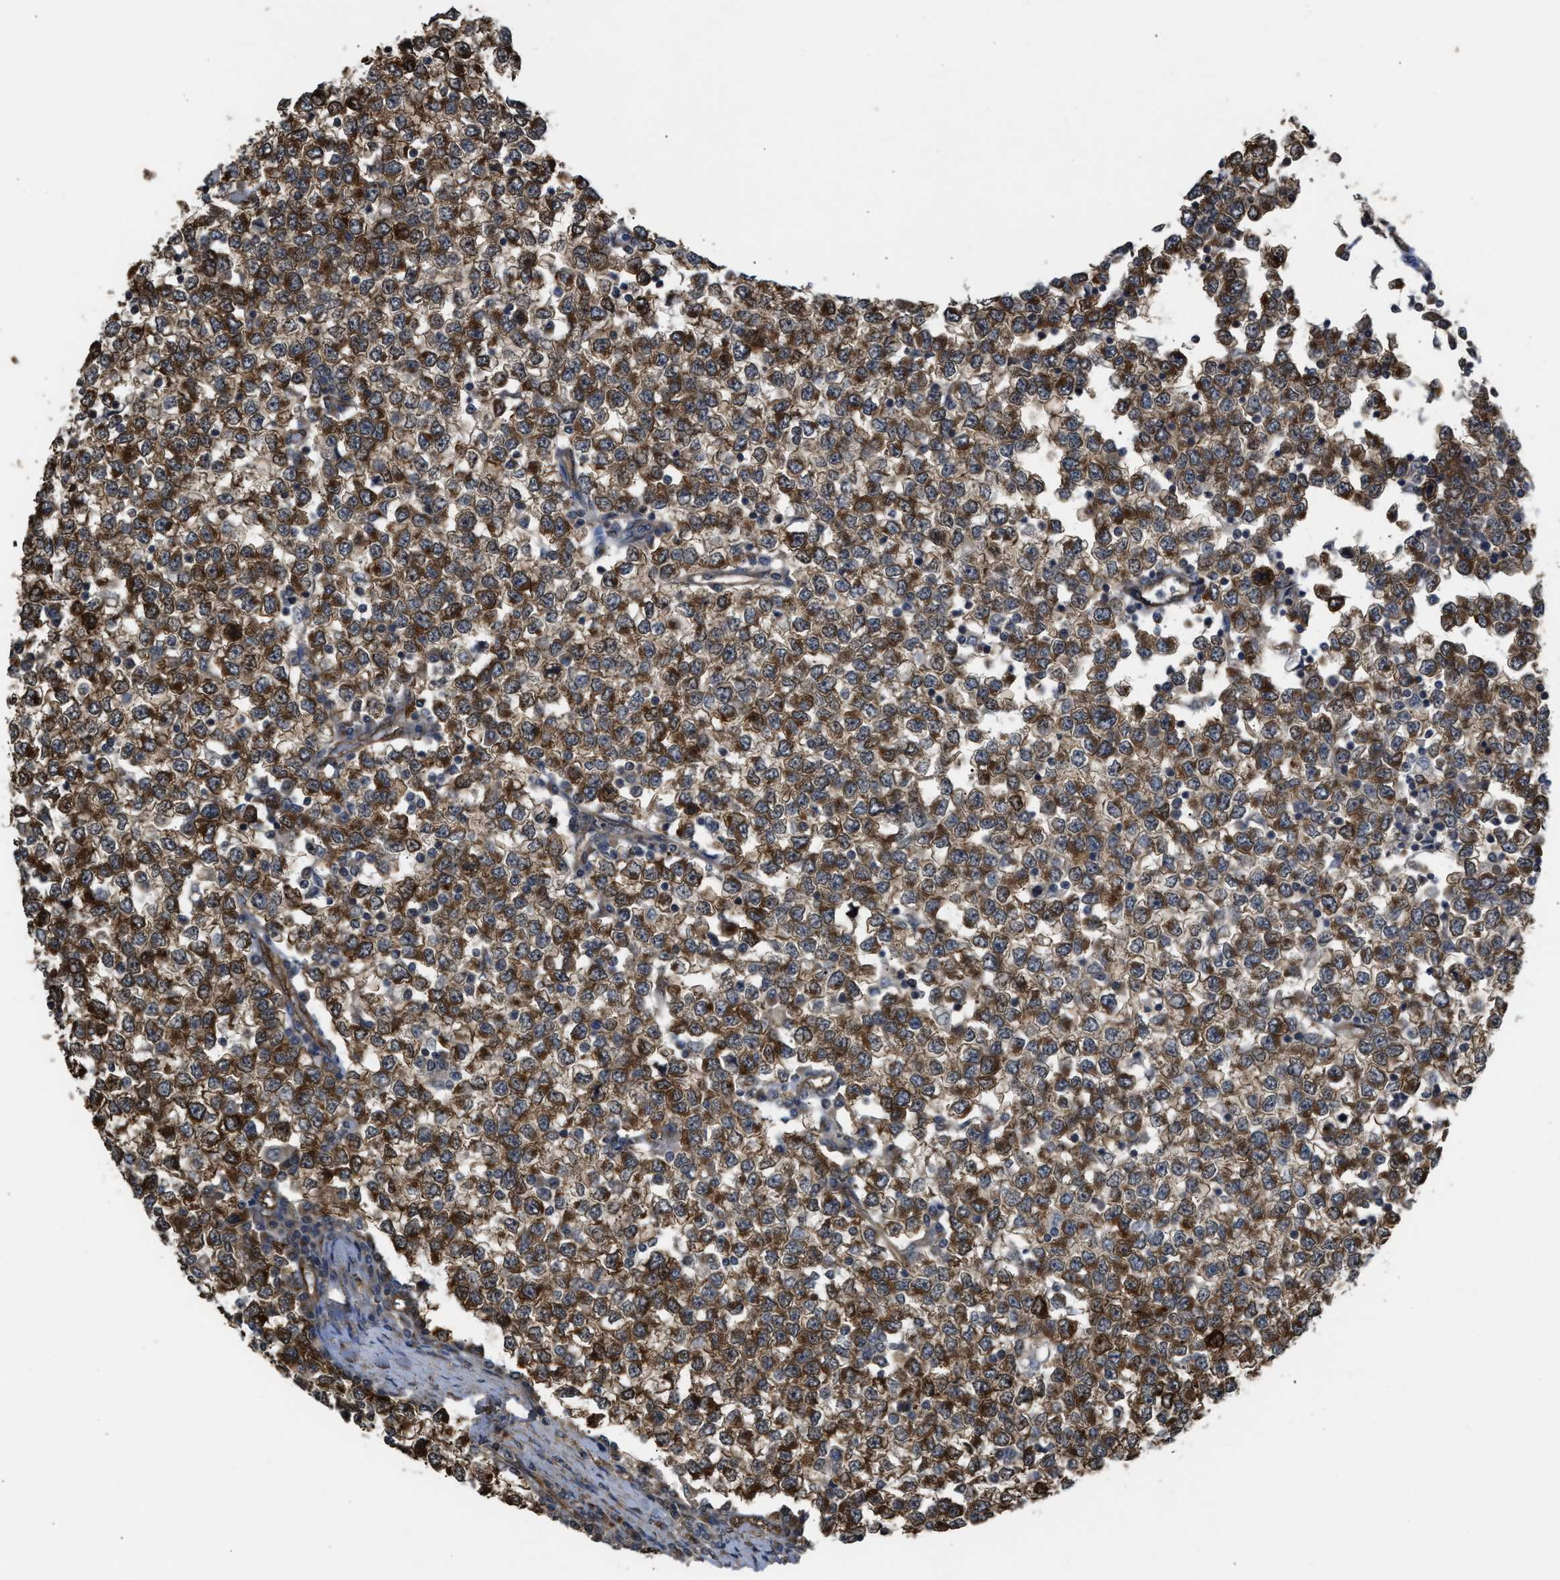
{"staining": {"intensity": "moderate", "quantity": ">75%", "location": "cytoplasmic/membranous"}, "tissue": "testis cancer", "cell_type": "Tumor cells", "image_type": "cancer", "snomed": [{"axis": "morphology", "description": "Seminoma, NOS"}, {"axis": "topography", "description": "Testis"}], "caption": "Protein analysis of testis seminoma tissue reveals moderate cytoplasmic/membranous staining in about >75% of tumor cells. (Brightfield microscopy of DAB IHC at high magnification).", "gene": "BAG3", "patient": {"sex": "male", "age": 65}}